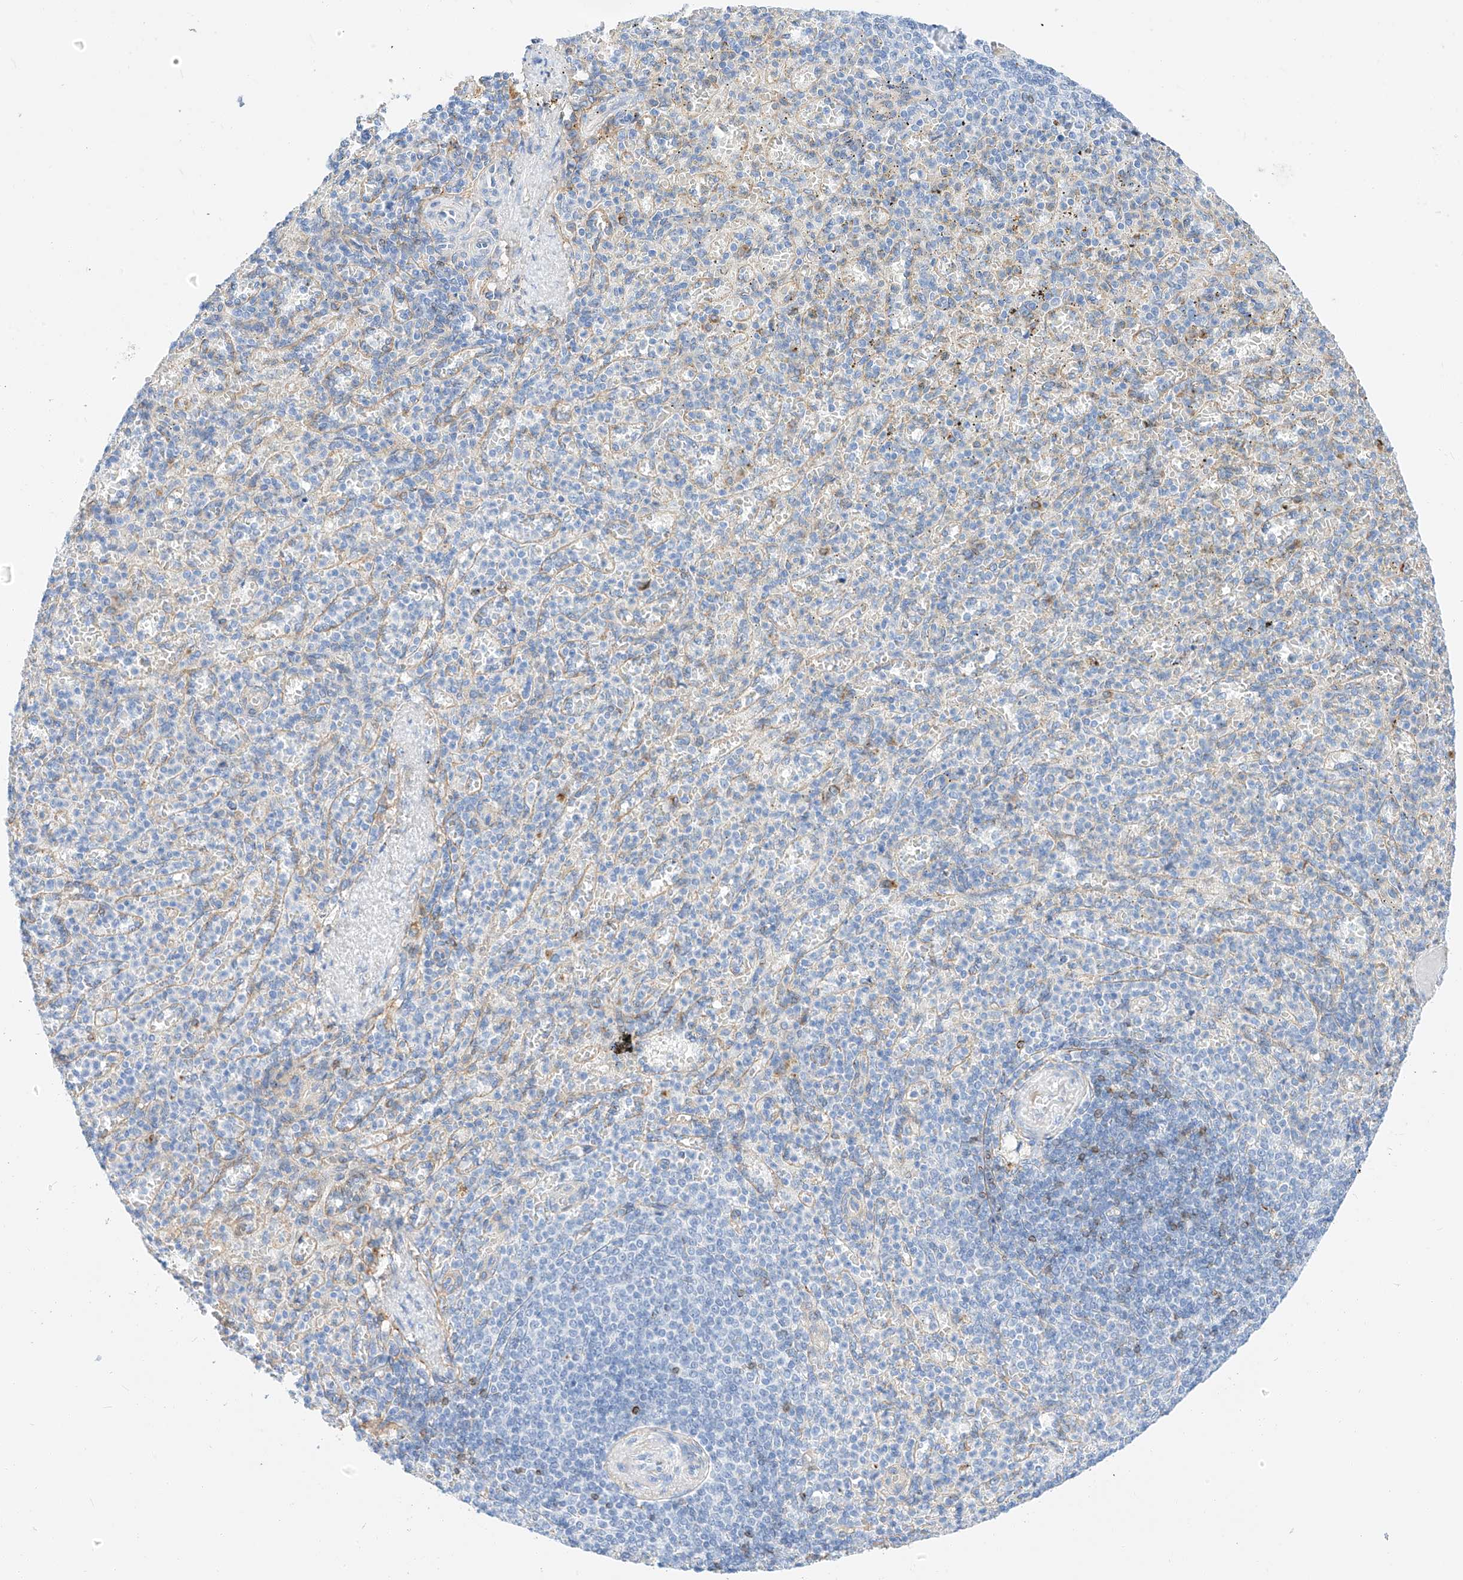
{"staining": {"intensity": "weak", "quantity": "<25%", "location": "cytoplasmic/membranous"}, "tissue": "spleen", "cell_type": "Cells in red pulp", "image_type": "normal", "snomed": [{"axis": "morphology", "description": "Normal tissue, NOS"}, {"axis": "topography", "description": "Spleen"}], "caption": "Immunohistochemistry (IHC) of benign human spleen reveals no positivity in cells in red pulp.", "gene": "MAP7", "patient": {"sex": "female", "age": 74}}